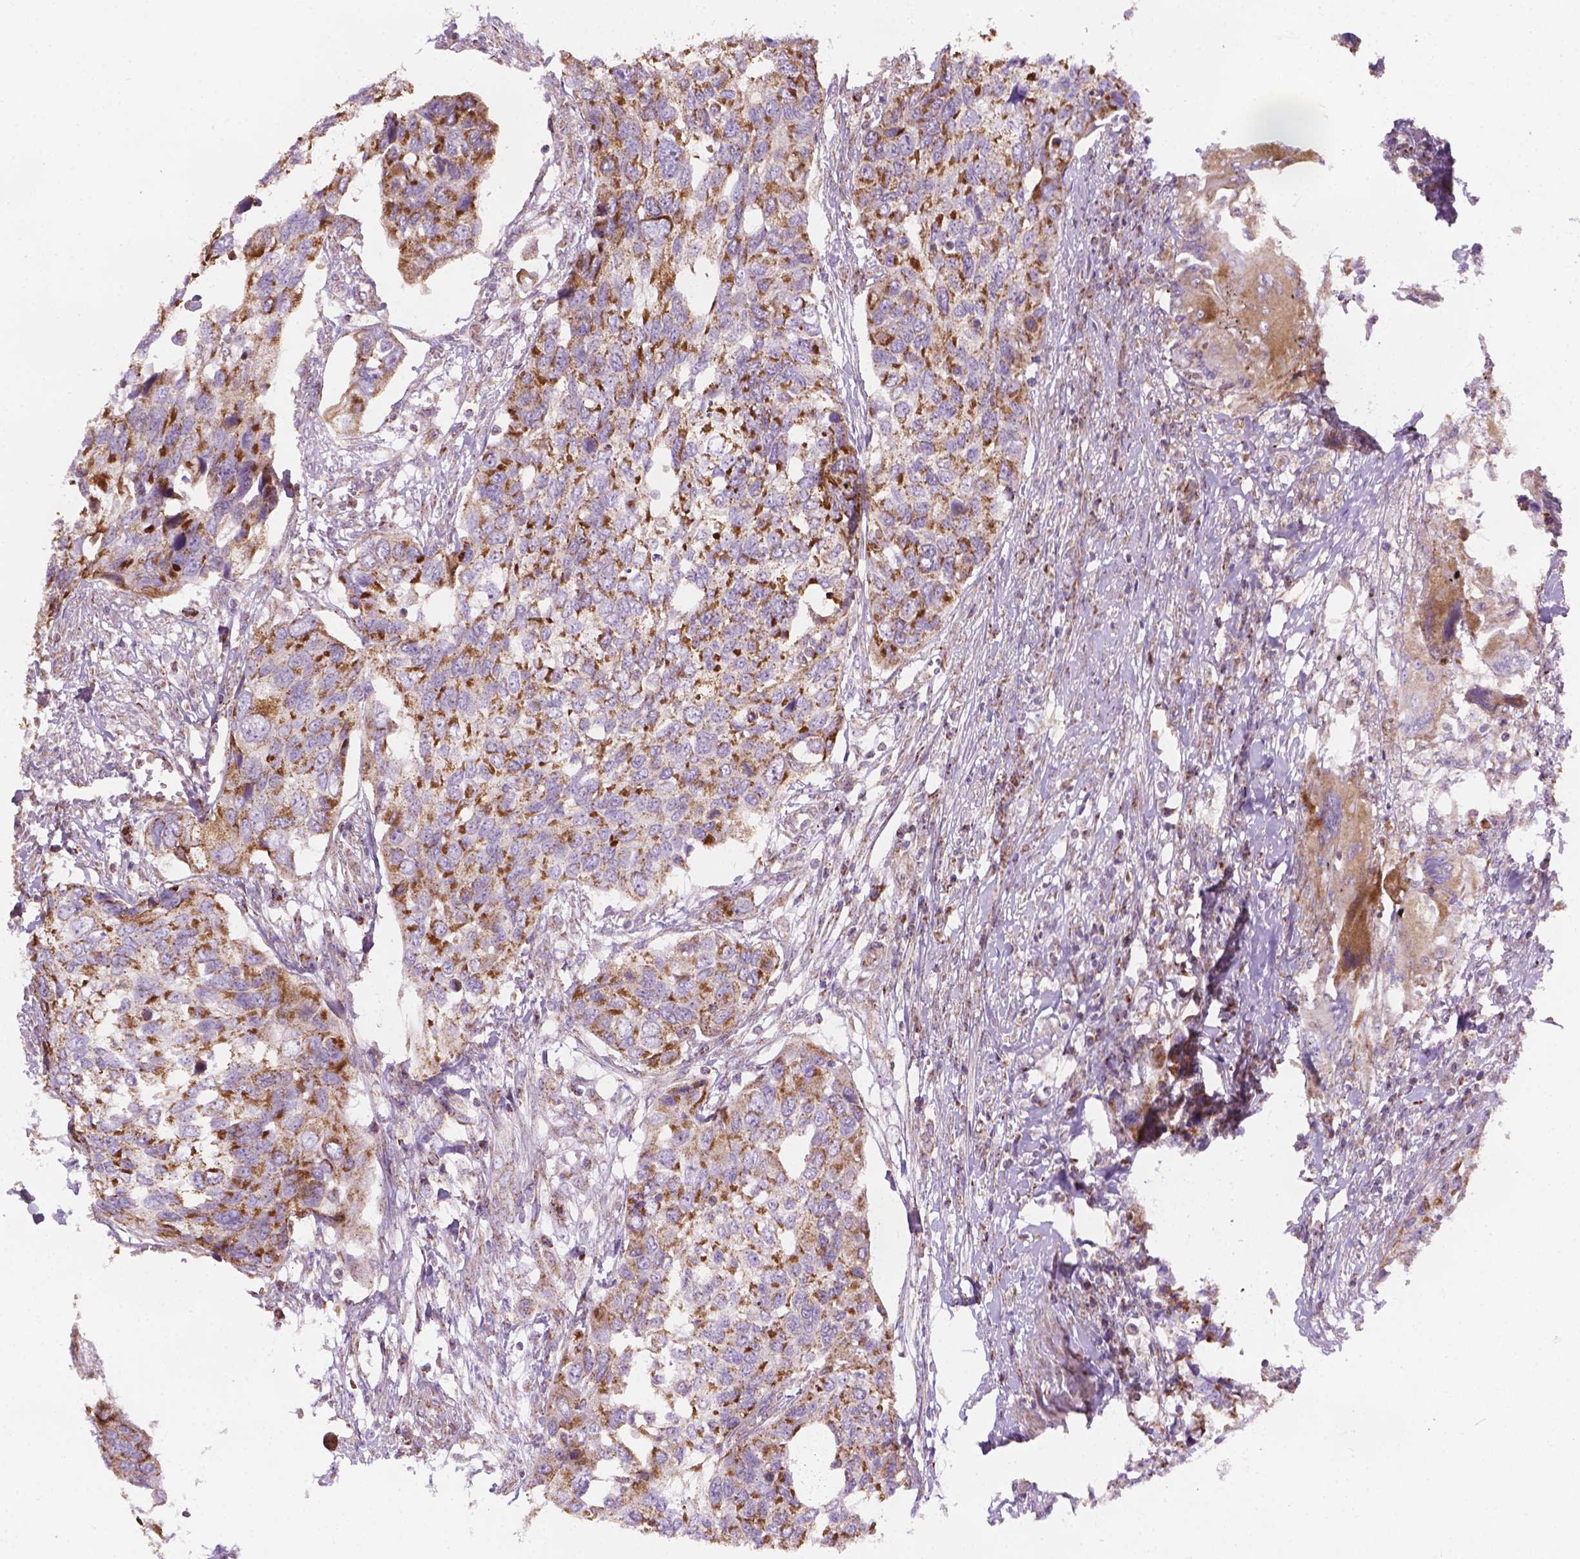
{"staining": {"intensity": "strong", "quantity": ">75%", "location": "cytoplasmic/membranous"}, "tissue": "urothelial cancer", "cell_type": "Tumor cells", "image_type": "cancer", "snomed": [{"axis": "morphology", "description": "Urothelial carcinoma, High grade"}, {"axis": "topography", "description": "Urinary bladder"}], "caption": "Immunohistochemistry of human high-grade urothelial carcinoma exhibits high levels of strong cytoplasmic/membranous staining in approximately >75% of tumor cells.", "gene": "PIBF1", "patient": {"sex": "male", "age": 60}}